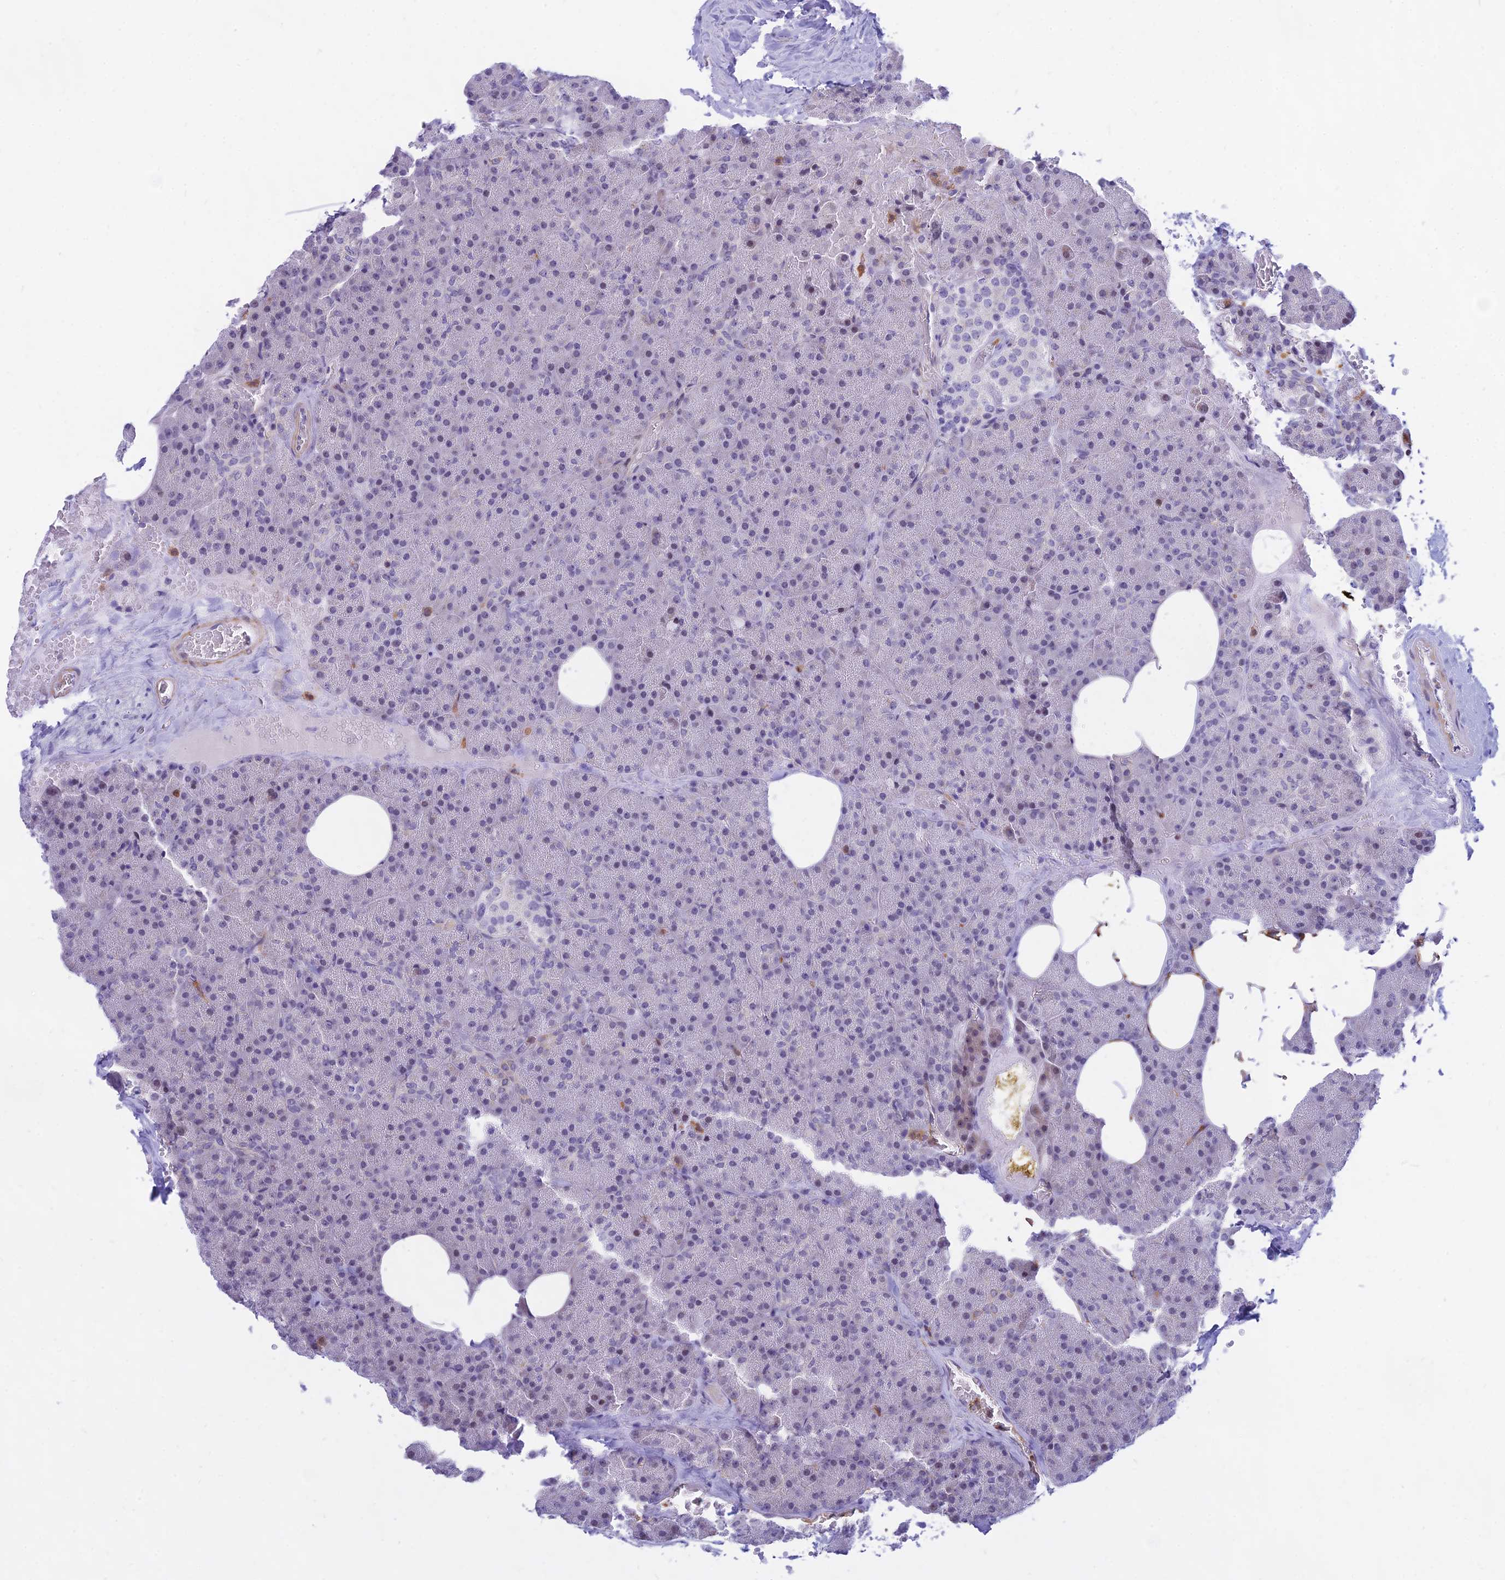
{"staining": {"intensity": "negative", "quantity": "none", "location": "none"}, "tissue": "pancreas", "cell_type": "Exocrine glandular cells", "image_type": "normal", "snomed": [{"axis": "morphology", "description": "Normal tissue, NOS"}, {"axis": "morphology", "description": "Carcinoid, malignant, NOS"}, {"axis": "topography", "description": "Pancreas"}], "caption": "Immunohistochemical staining of benign pancreas displays no significant positivity in exocrine glandular cells.", "gene": "KRR1", "patient": {"sex": "female", "age": 35}}